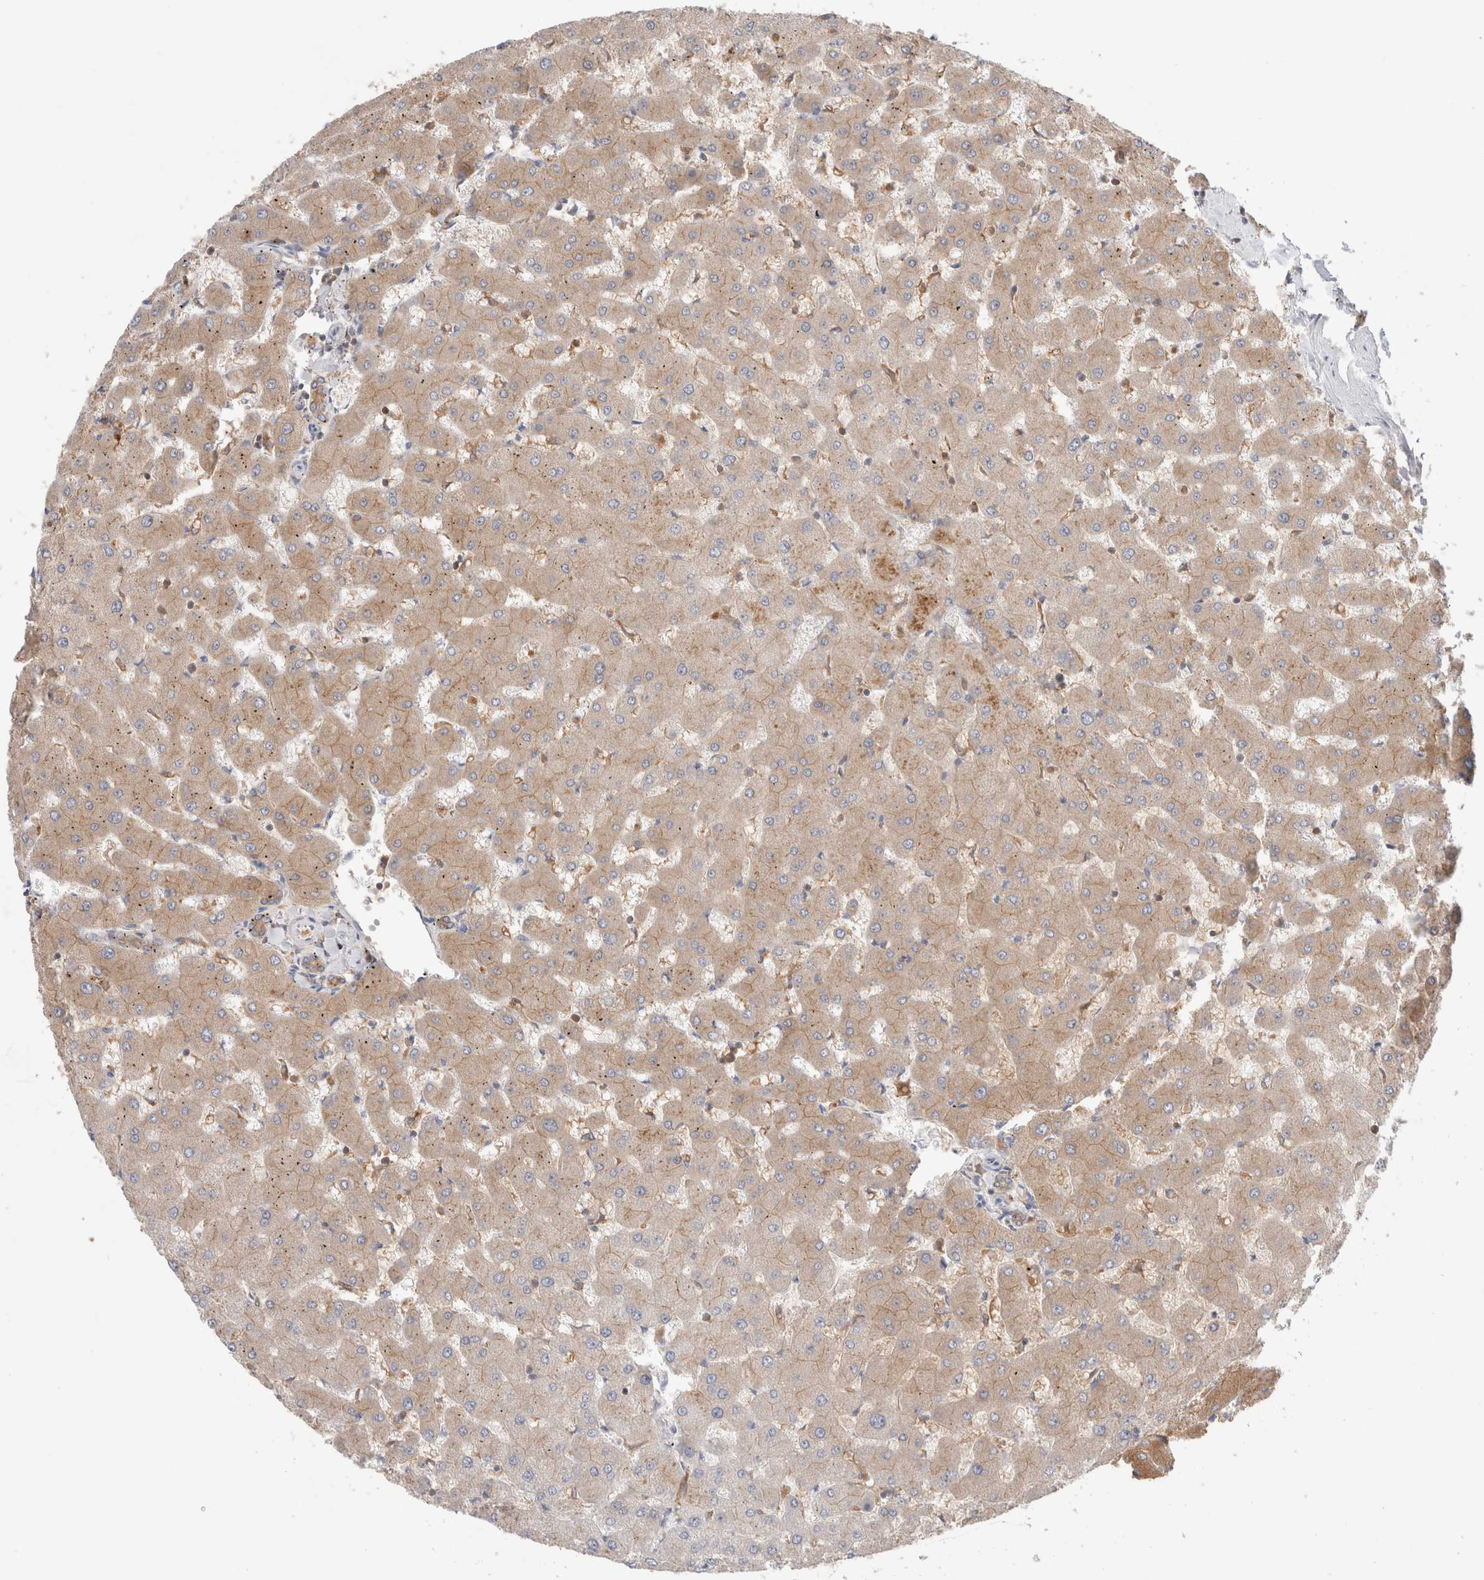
{"staining": {"intensity": "moderate", "quantity": ">75%", "location": "cytoplasmic/membranous"}, "tissue": "liver", "cell_type": "Cholangiocytes", "image_type": "normal", "snomed": [{"axis": "morphology", "description": "Normal tissue, NOS"}, {"axis": "topography", "description": "Liver"}], "caption": "DAB (3,3'-diaminobenzidine) immunohistochemical staining of benign liver exhibits moderate cytoplasmic/membranous protein staining in about >75% of cholangiocytes. (DAB (3,3'-diaminobenzidine) = brown stain, brightfield microscopy at high magnification).", "gene": "KLHL14", "patient": {"sex": "female", "age": 63}}